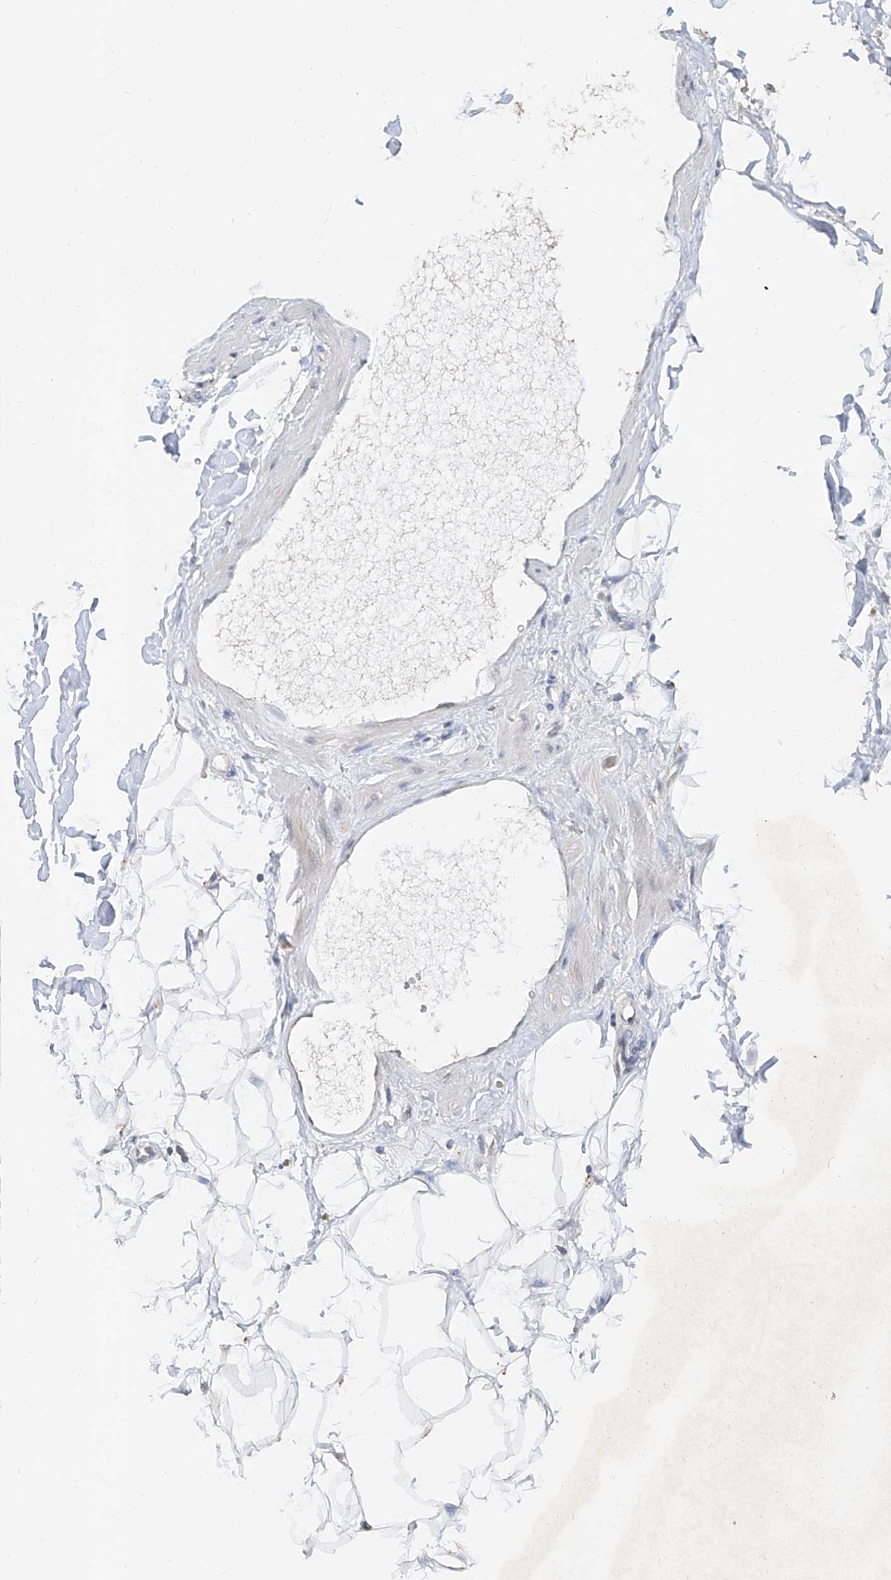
{"staining": {"intensity": "weak", "quantity": "25%-75%", "location": "cytoplasmic/membranous"}, "tissue": "adipose tissue", "cell_type": "Adipocytes", "image_type": "normal", "snomed": [{"axis": "morphology", "description": "Normal tissue, NOS"}, {"axis": "morphology", "description": "Adenocarcinoma, NOS"}, {"axis": "topography", "description": "Pancreas"}, {"axis": "topography", "description": "Peripheral nerve tissue"}], "caption": "Normal adipose tissue displays weak cytoplasmic/membranous staining in approximately 25%-75% of adipocytes, visualized by immunohistochemistry.", "gene": "CARMIL3", "patient": {"sex": "male", "age": 59}}